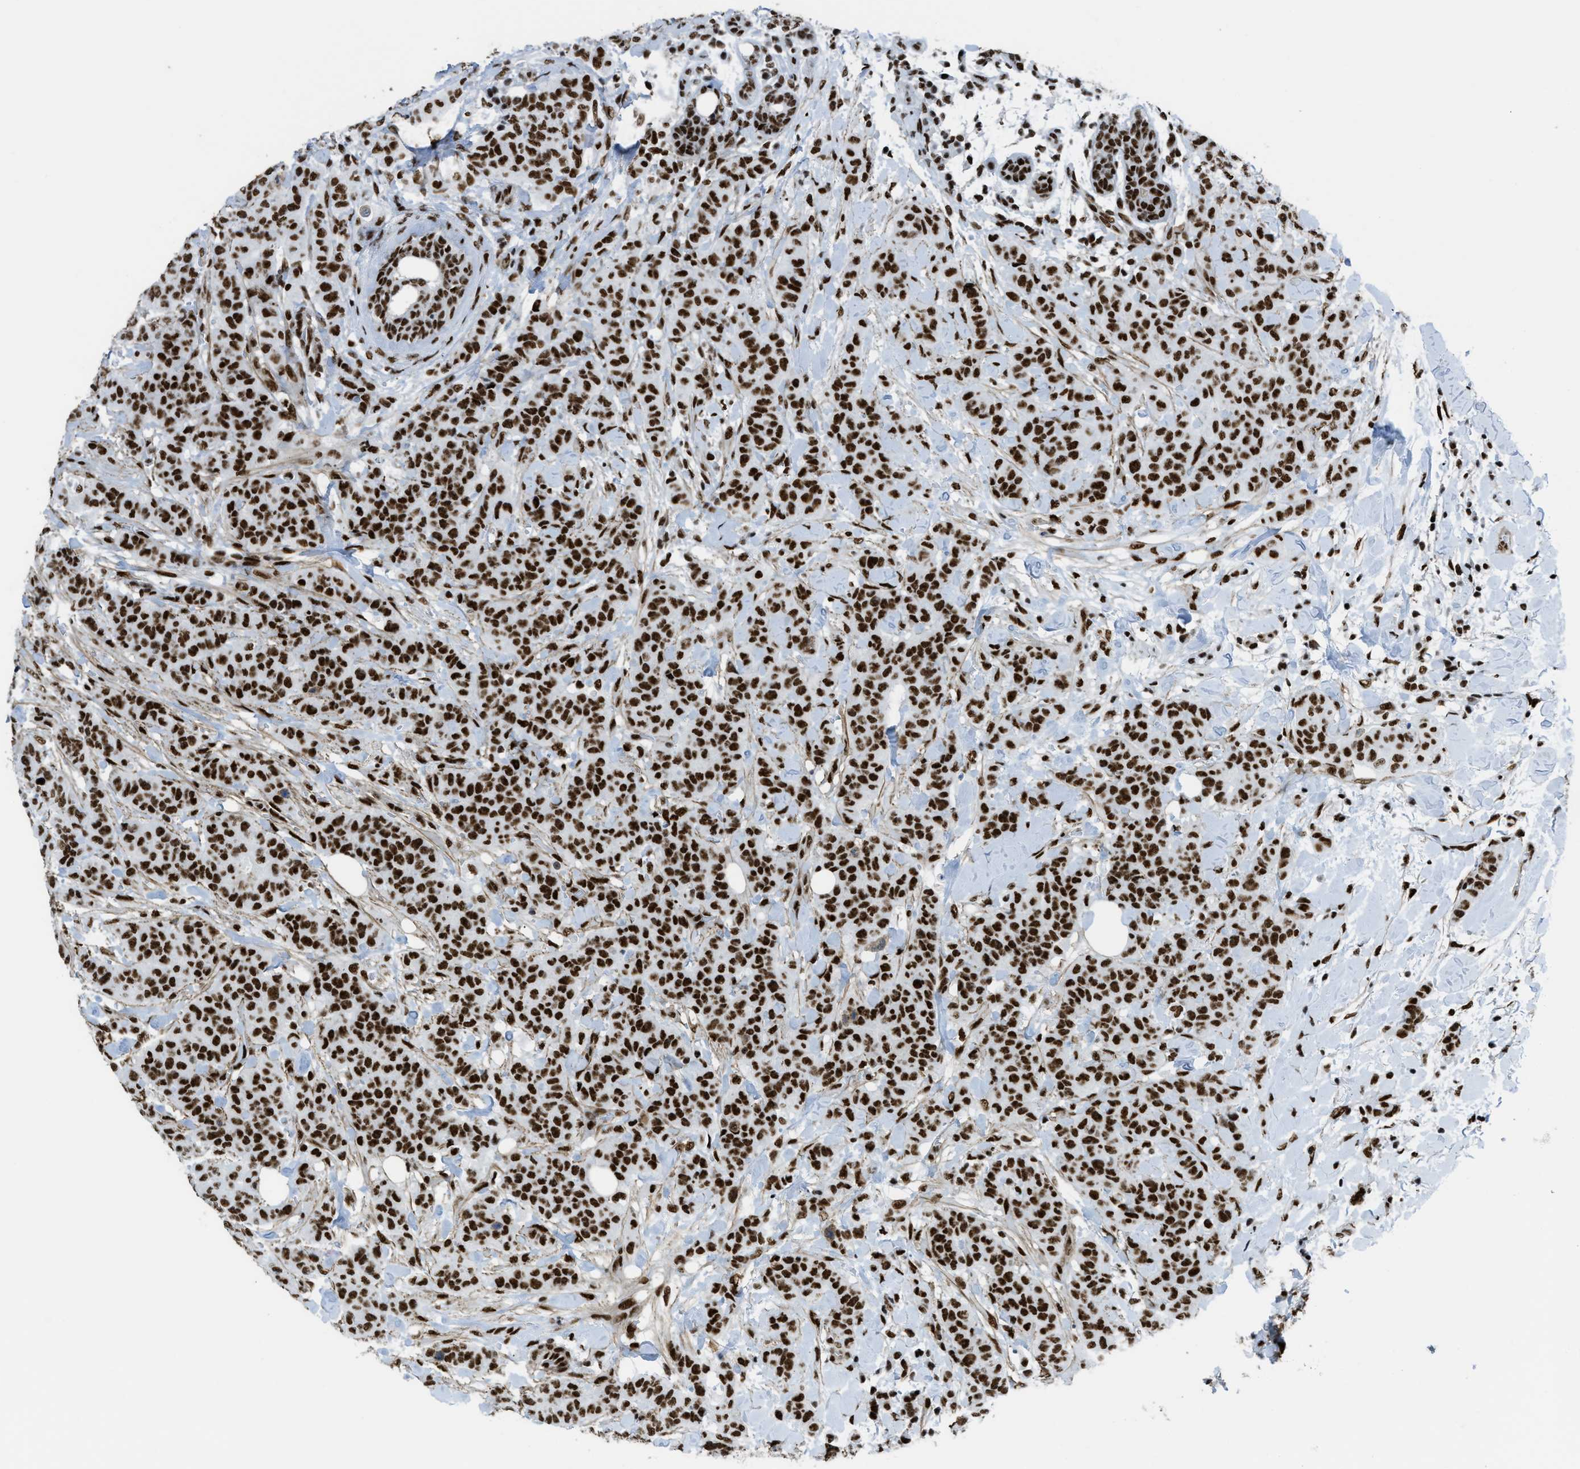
{"staining": {"intensity": "strong", "quantity": ">75%", "location": "nuclear"}, "tissue": "breast cancer", "cell_type": "Tumor cells", "image_type": "cancer", "snomed": [{"axis": "morphology", "description": "Normal tissue, NOS"}, {"axis": "morphology", "description": "Duct carcinoma"}, {"axis": "topography", "description": "Breast"}], "caption": "Immunohistochemistry (DAB) staining of human breast intraductal carcinoma demonstrates strong nuclear protein staining in approximately >75% of tumor cells.", "gene": "ZNF207", "patient": {"sex": "female", "age": 40}}